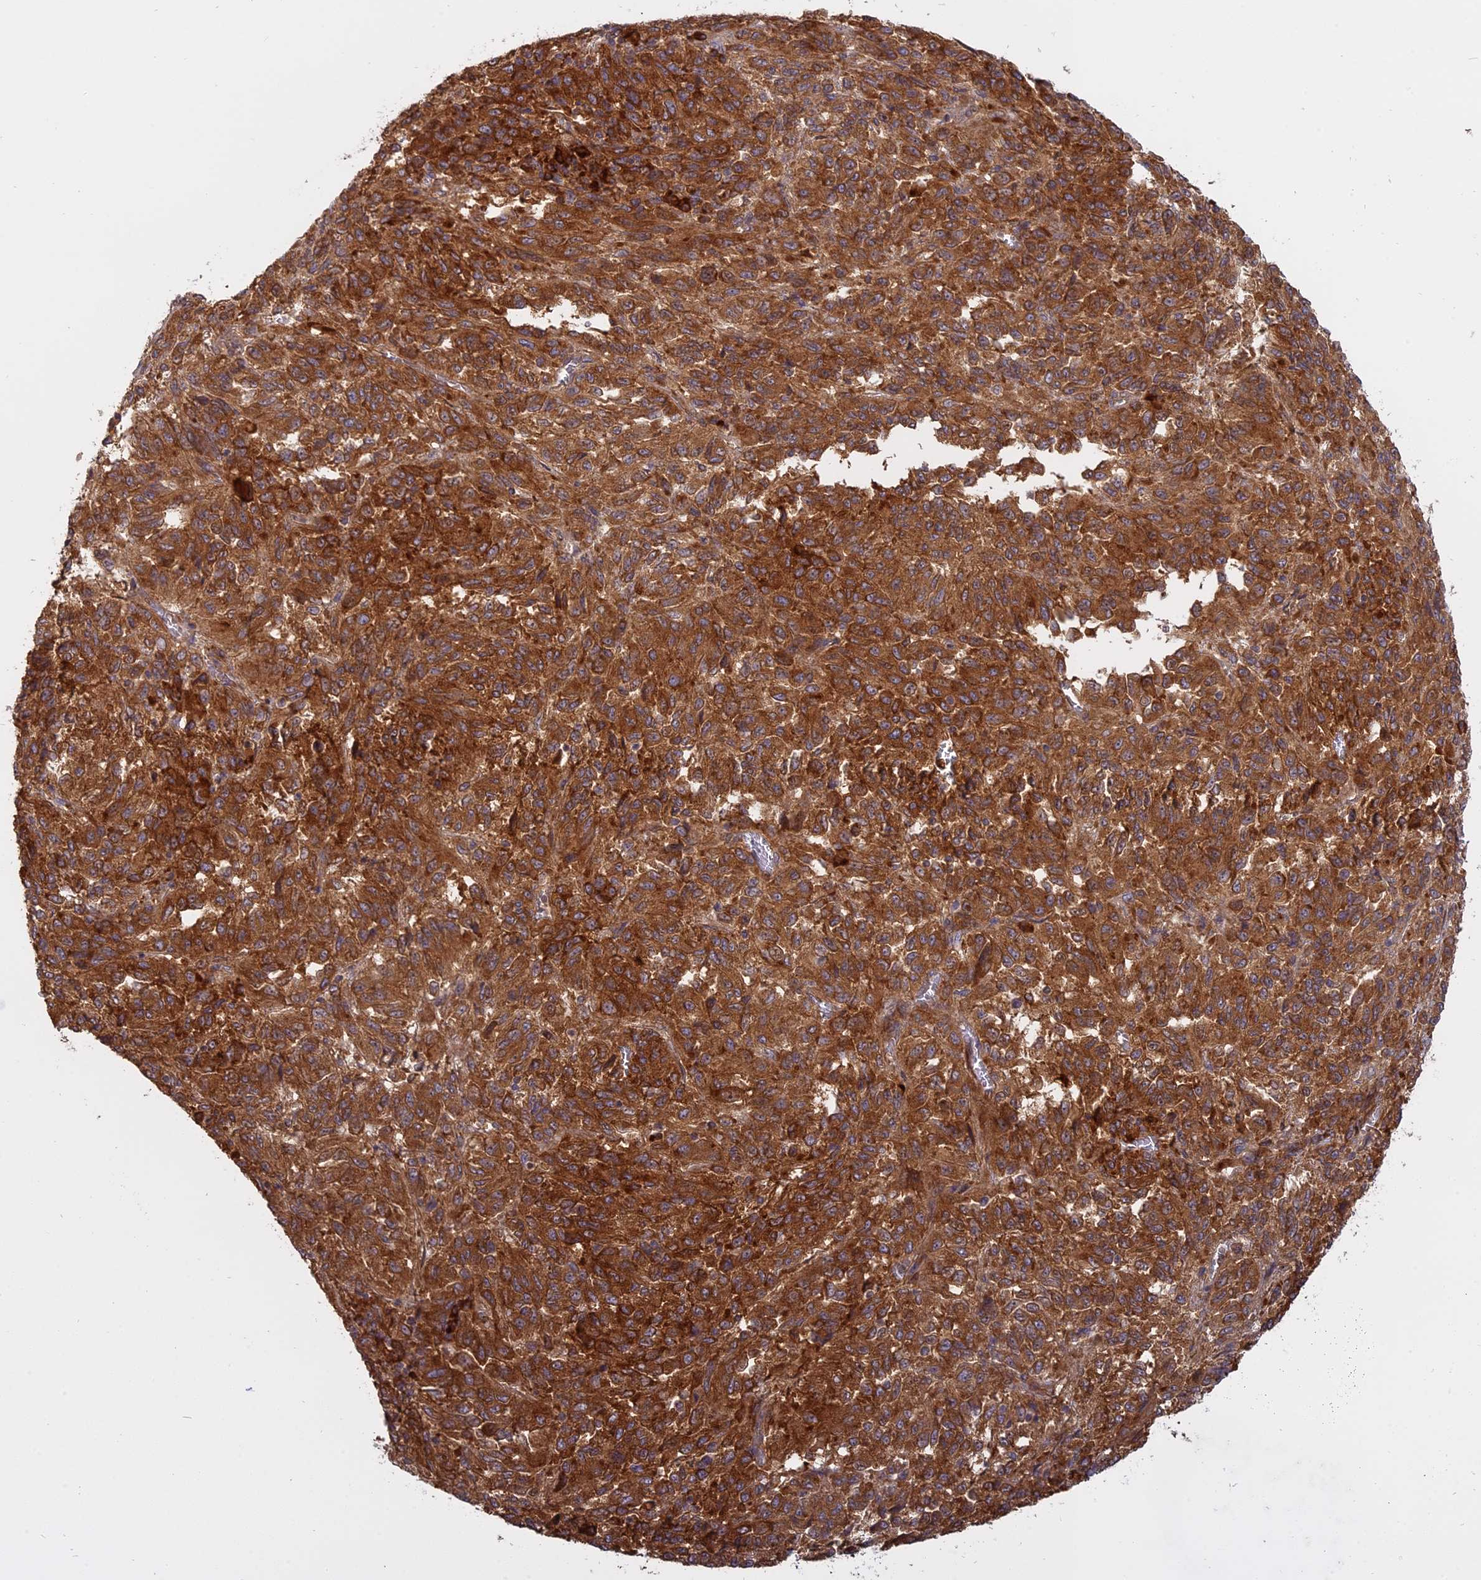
{"staining": {"intensity": "strong", "quantity": ">75%", "location": "cytoplasmic/membranous"}, "tissue": "melanoma", "cell_type": "Tumor cells", "image_type": "cancer", "snomed": [{"axis": "morphology", "description": "Malignant melanoma, Metastatic site"}, {"axis": "topography", "description": "Lung"}], "caption": "High-magnification brightfield microscopy of malignant melanoma (metastatic site) stained with DAB (brown) and counterstained with hematoxylin (blue). tumor cells exhibit strong cytoplasmic/membranous expression is identified in approximately>75% of cells.", "gene": "TMEM208", "patient": {"sex": "male", "age": 64}}